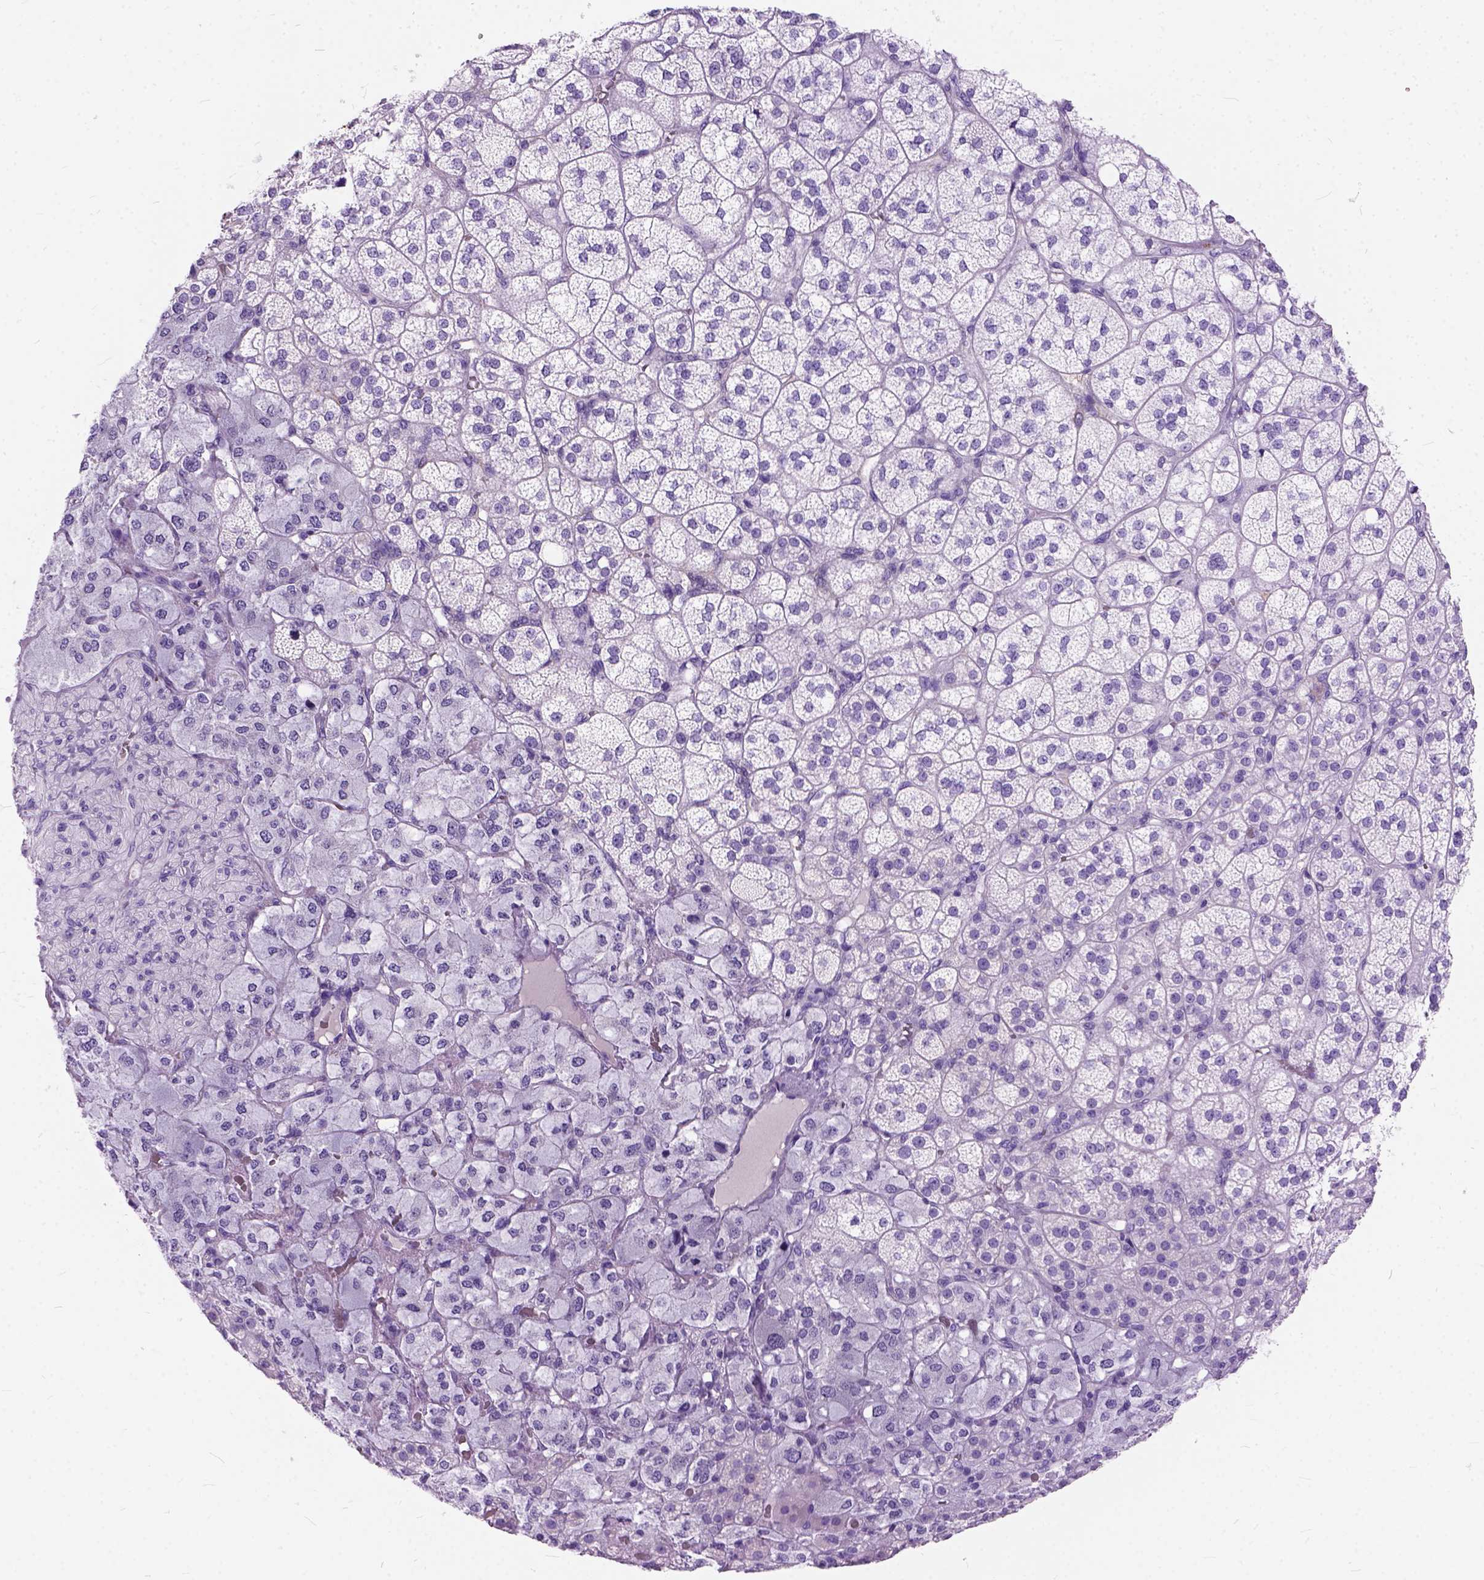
{"staining": {"intensity": "negative", "quantity": "none", "location": "none"}, "tissue": "adrenal gland", "cell_type": "Glandular cells", "image_type": "normal", "snomed": [{"axis": "morphology", "description": "Normal tissue, NOS"}, {"axis": "topography", "description": "Adrenal gland"}], "caption": "Protein analysis of benign adrenal gland exhibits no significant positivity in glandular cells.", "gene": "C1QTNF3", "patient": {"sex": "female", "age": 60}}